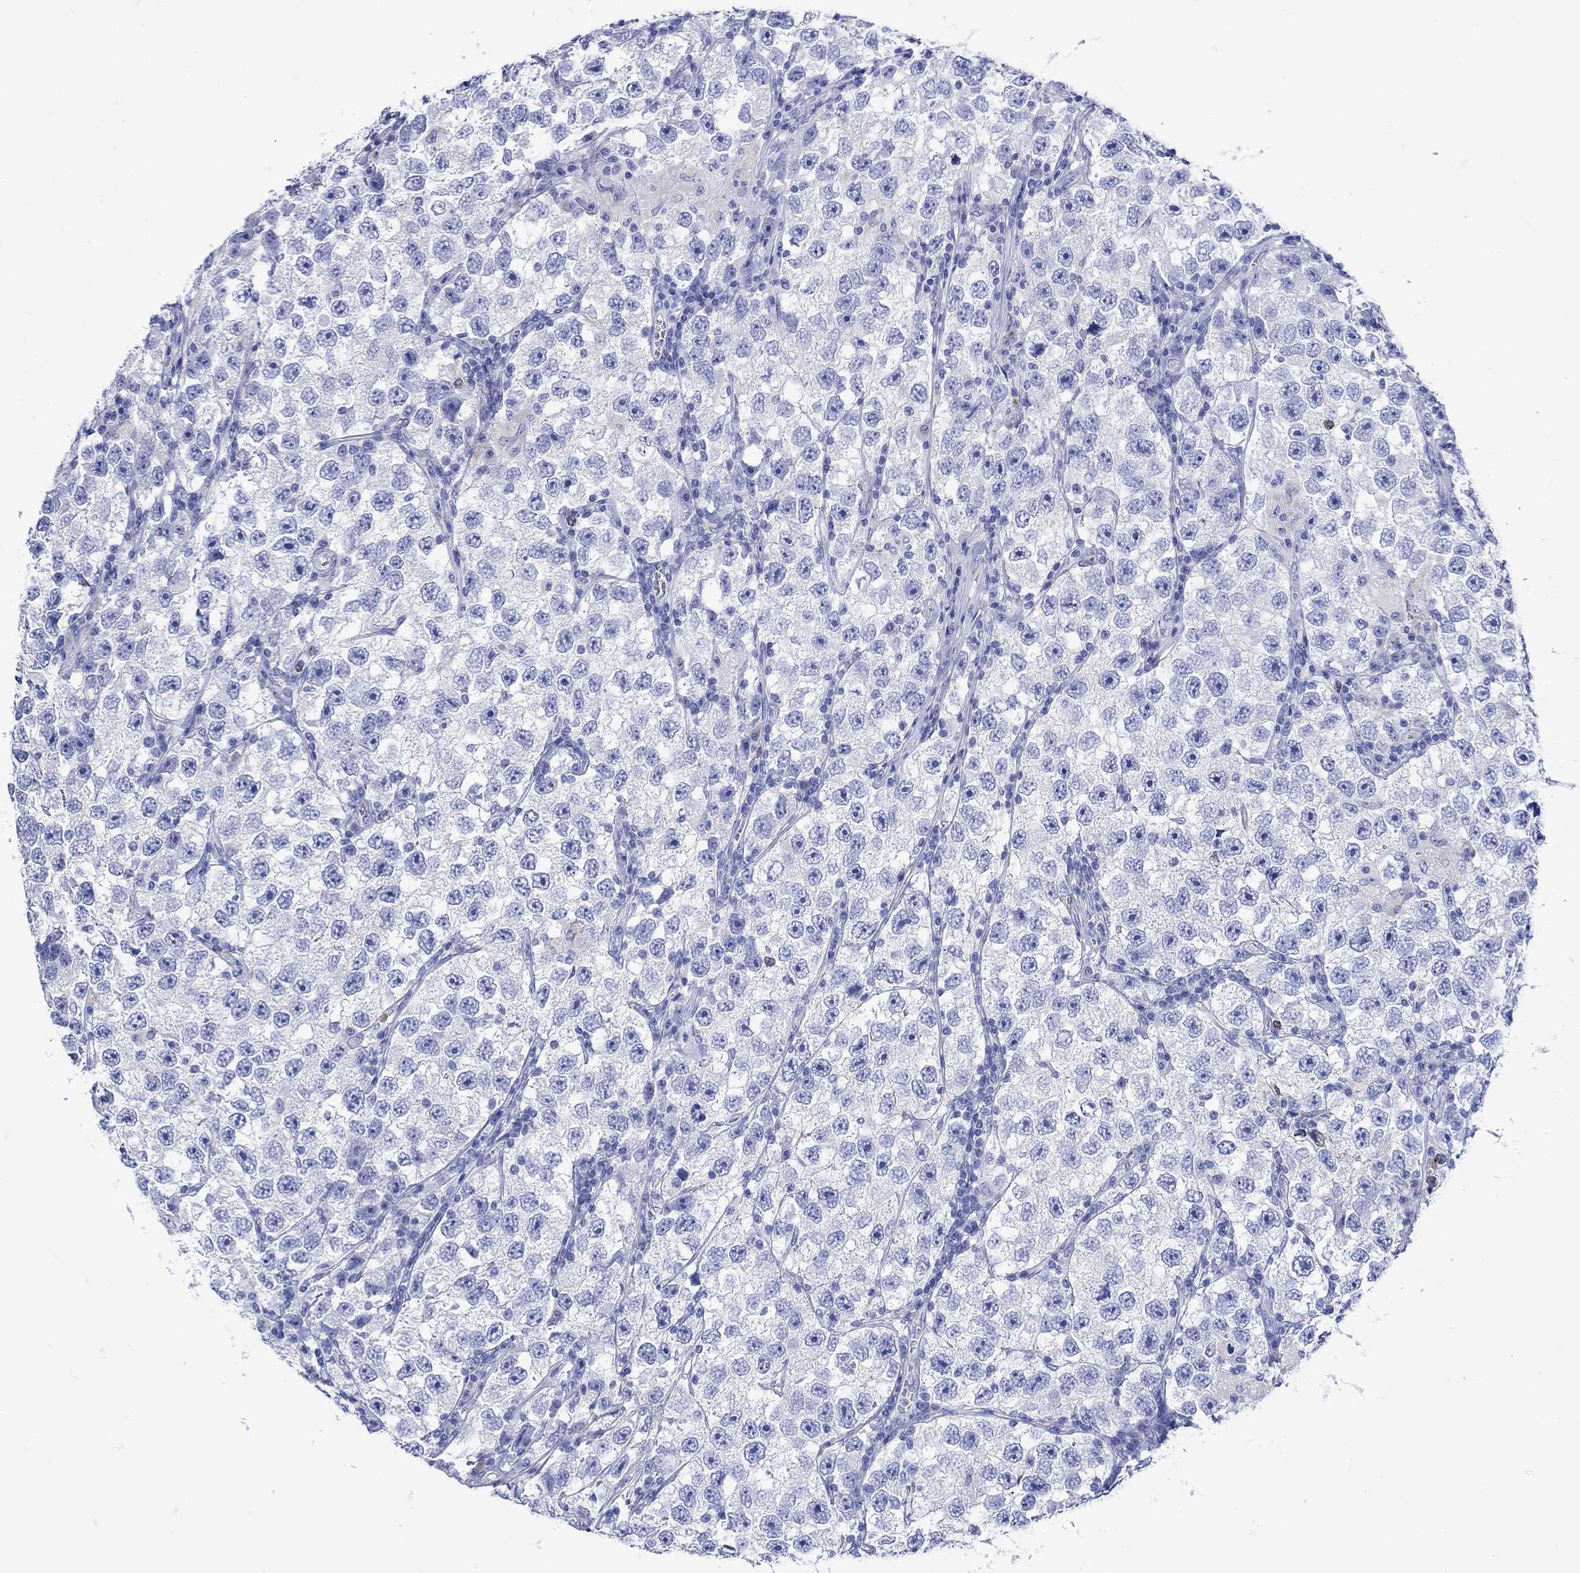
{"staining": {"intensity": "negative", "quantity": "none", "location": "none"}, "tissue": "testis cancer", "cell_type": "Tumor cells", "image_type": "cancer", "snomed": [{"axis": "morphology", "description": "Seminoma, NOS"}, {"axis": "topography", "description": "Testis"}], "caption": "The image exhibits no significant positivity in tumor cells of testis cancer. (DAB (3,3'-diaminobenzidine) immunohistochemistry with hematoxylin counter stain).", "gene": "ANKMY1", "patient": {"sex": "male", "age": 26}}